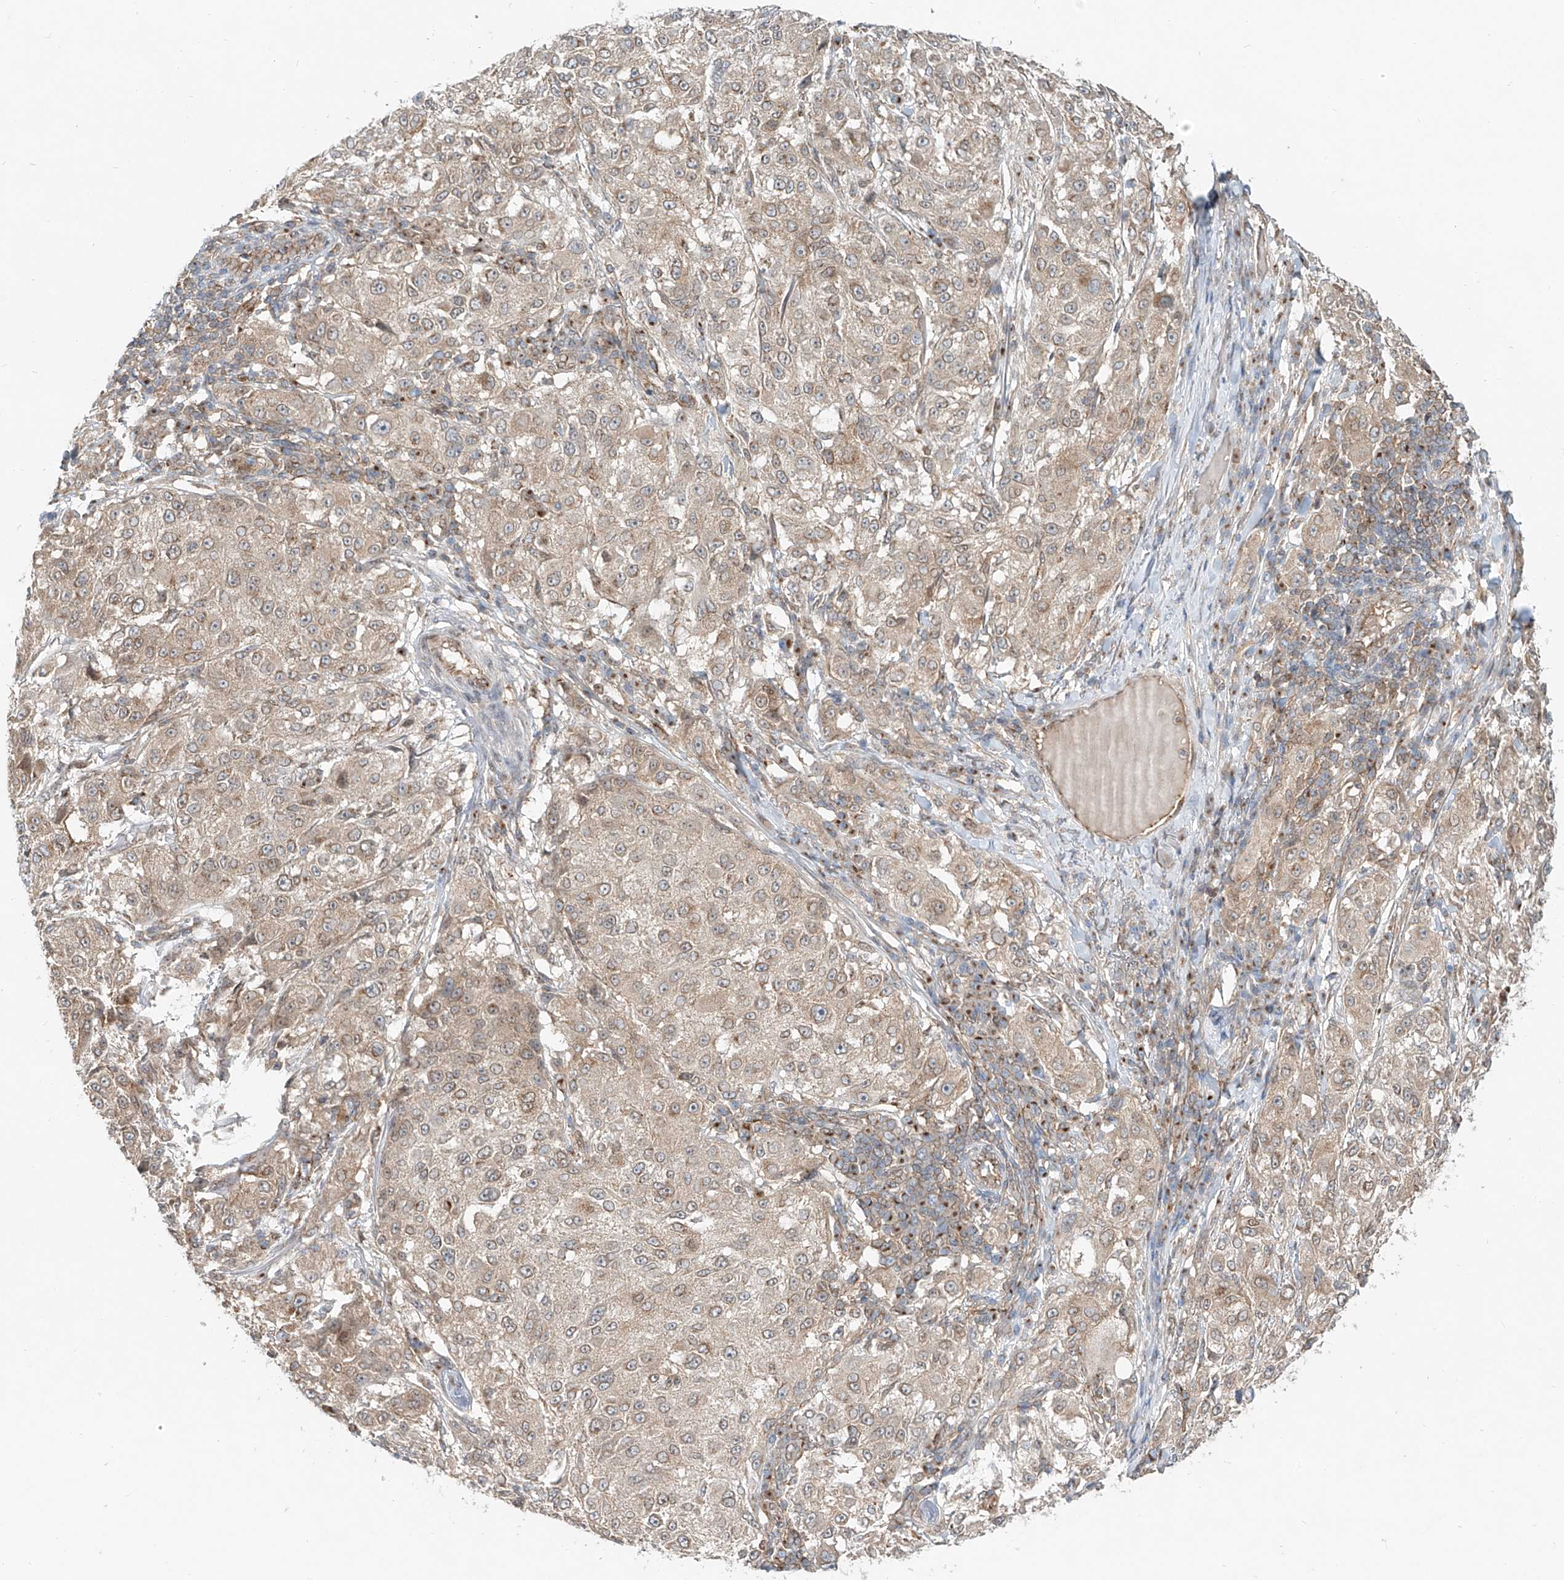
{"staining": {"intensity": "weak", "quantity": ">75%", "location": "cytoplasmic/membranous"}, "tissue": "melanoma", "cell_type": "Tumor cells", "image_type": "cancer", "snomed": [{"axis": "morphology", "description": "Necrosis, NOS"}, {"axis": "morphology", "description": "Malignant melanoma, NOS"}, {"axis": "topography", "description": "Skin"}], "caption": "Protein expression analysis of malignant melanoma displays weak cytoplasmic/membranous expression in about >75% of tumor cells.", "gene": "CUX1", "patient": {"sex": "female", "age": 87}}